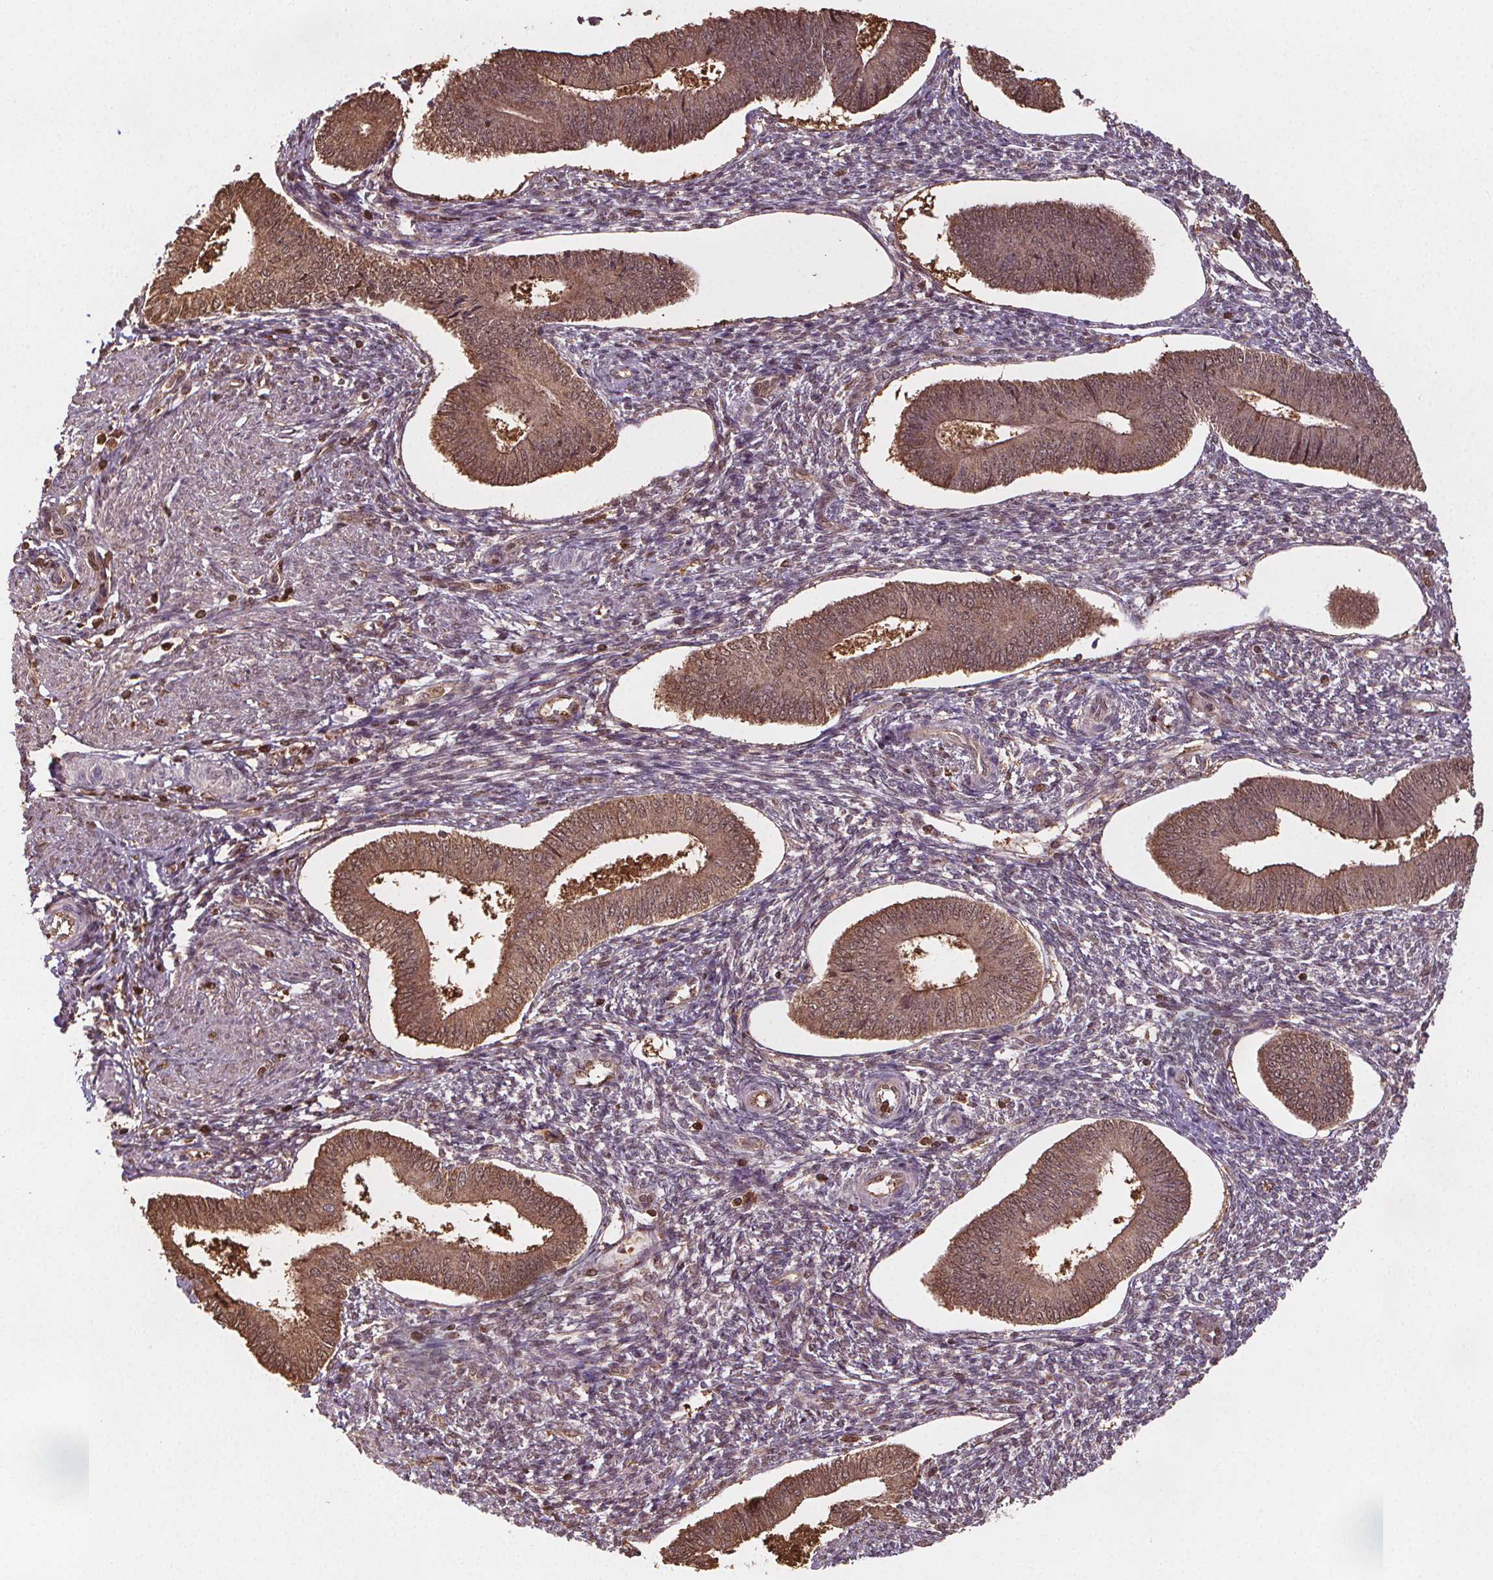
{"staining": {"intensity": "moderate", "quantity": "<25%", "location": "cytoplasmic/membranous,nuclear"}, "tissue": "endometrium", "cell_type": "Cells in endometrial stroma", "image_type": "normal", "snomed": [{"axis": "morphology", "description": "Normal tissue, NOS"}, {"axis": "topography", "description": "Endometrium"}], "caption": "Immunohistochemistry (IHC) staining of unremarkable endometrium, which shows low levels of moderate cytoplasmic/membranous,nuclear staining in about <25% of cells in endometrial stroma indicating moderate cytoplasmic/membranous,nuclear protein expression. The staining was performed using DAB (brown) for protein detection and nuclei were counterstained in hematoxylin (blue).", "gene": "ENO1", "patient": {"sex": "female", "age": 42}}